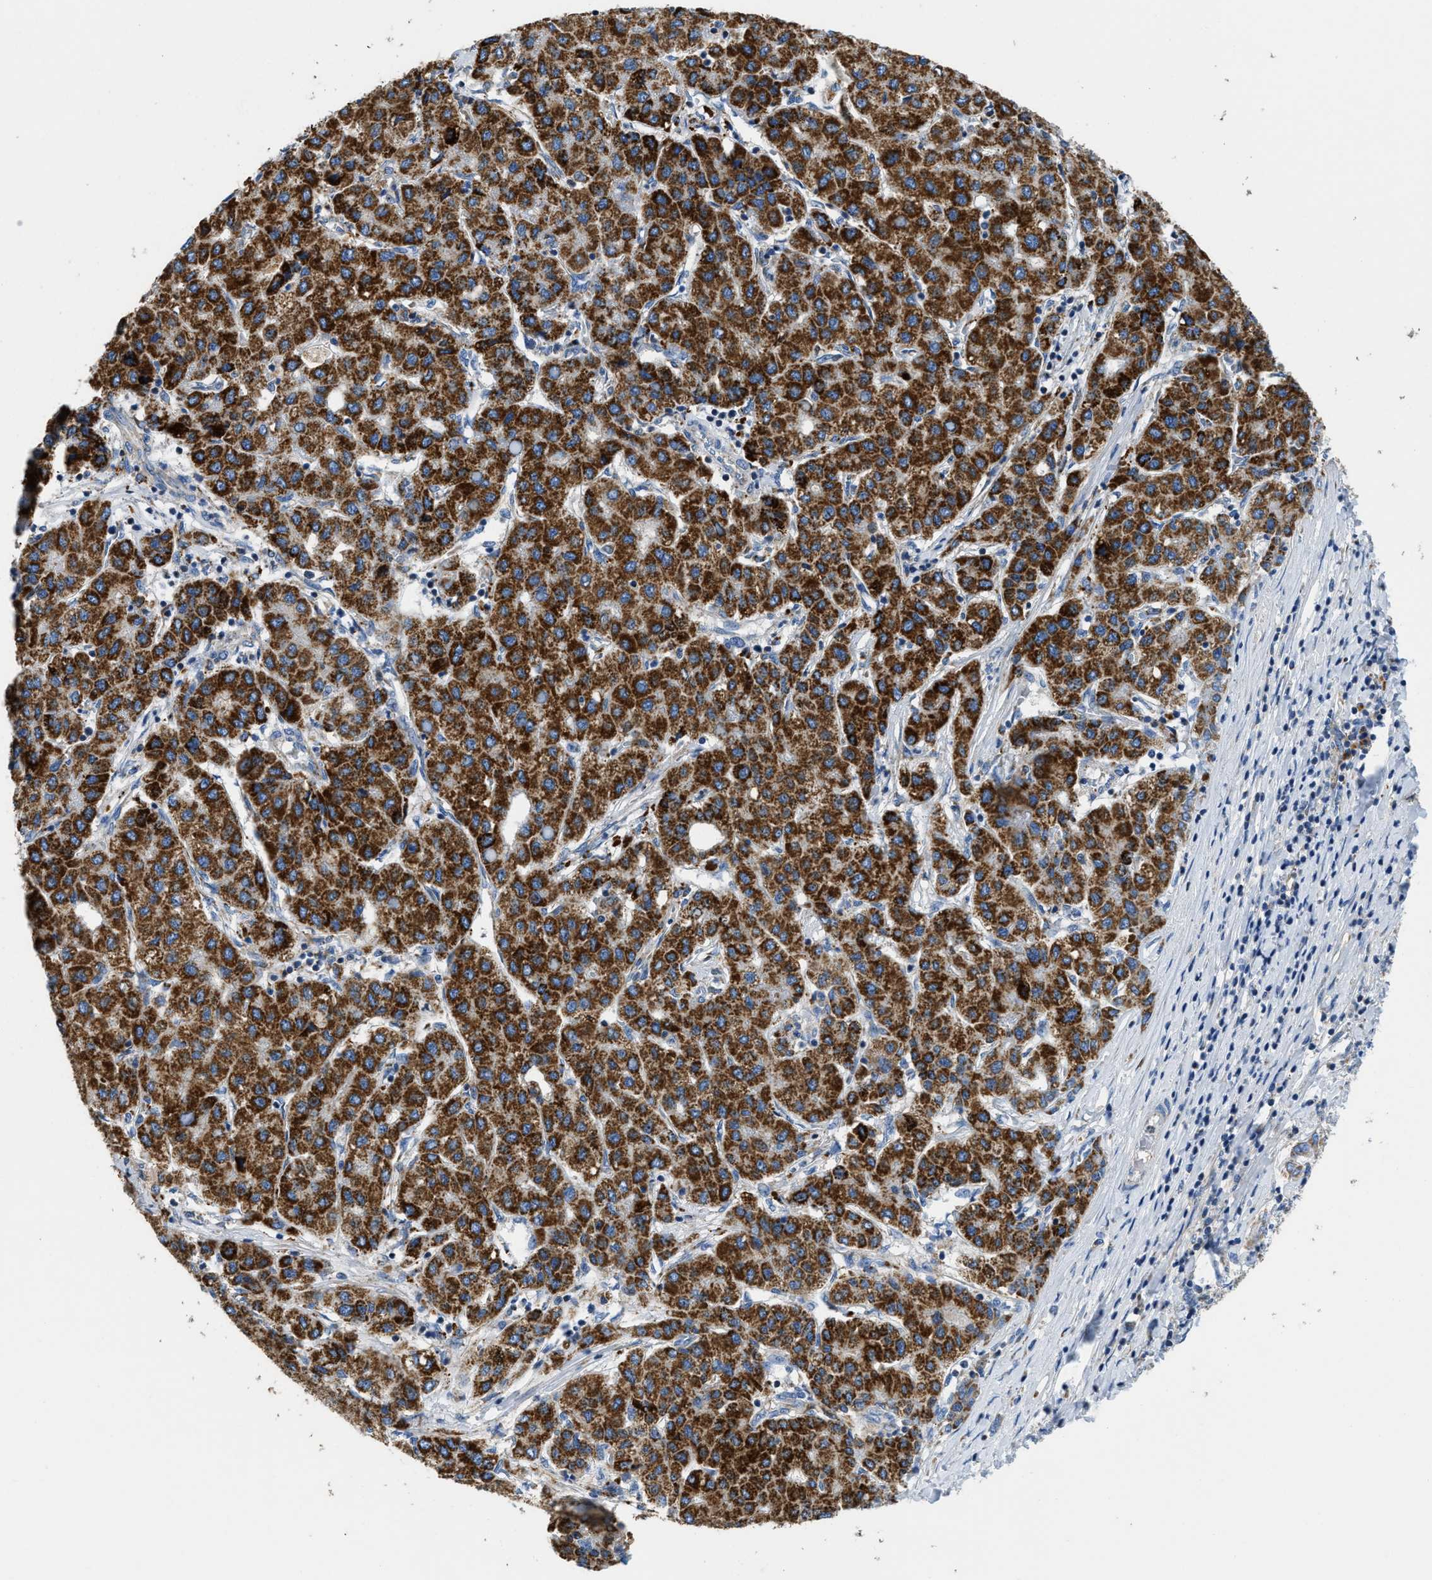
{"staining": {"intensity": "strong", "quantity": ">75%", "location": "cytoplasmic/membranous"}, "tissue": "liver cancer", "cell_type": "Tumor cells", "image_type": "cancer", "snomed": [{"axis": "morphology", "description": "Carcinoma, Hepatocellular, NOS"}, {"axis": "topography", "description": "Liver"}], "caption": "A brown stain shows strong cytoplasmic/membranous expression of a protein in hepatocellular carcinoma (liver) tumor cells. The staining is performed using DAB brown chromogen to label protein expression. The nuclei are counter-stained blue using hematoxylin.", "gene": "SLC25A13", "patient": {"sex": "male", "age": 65}}